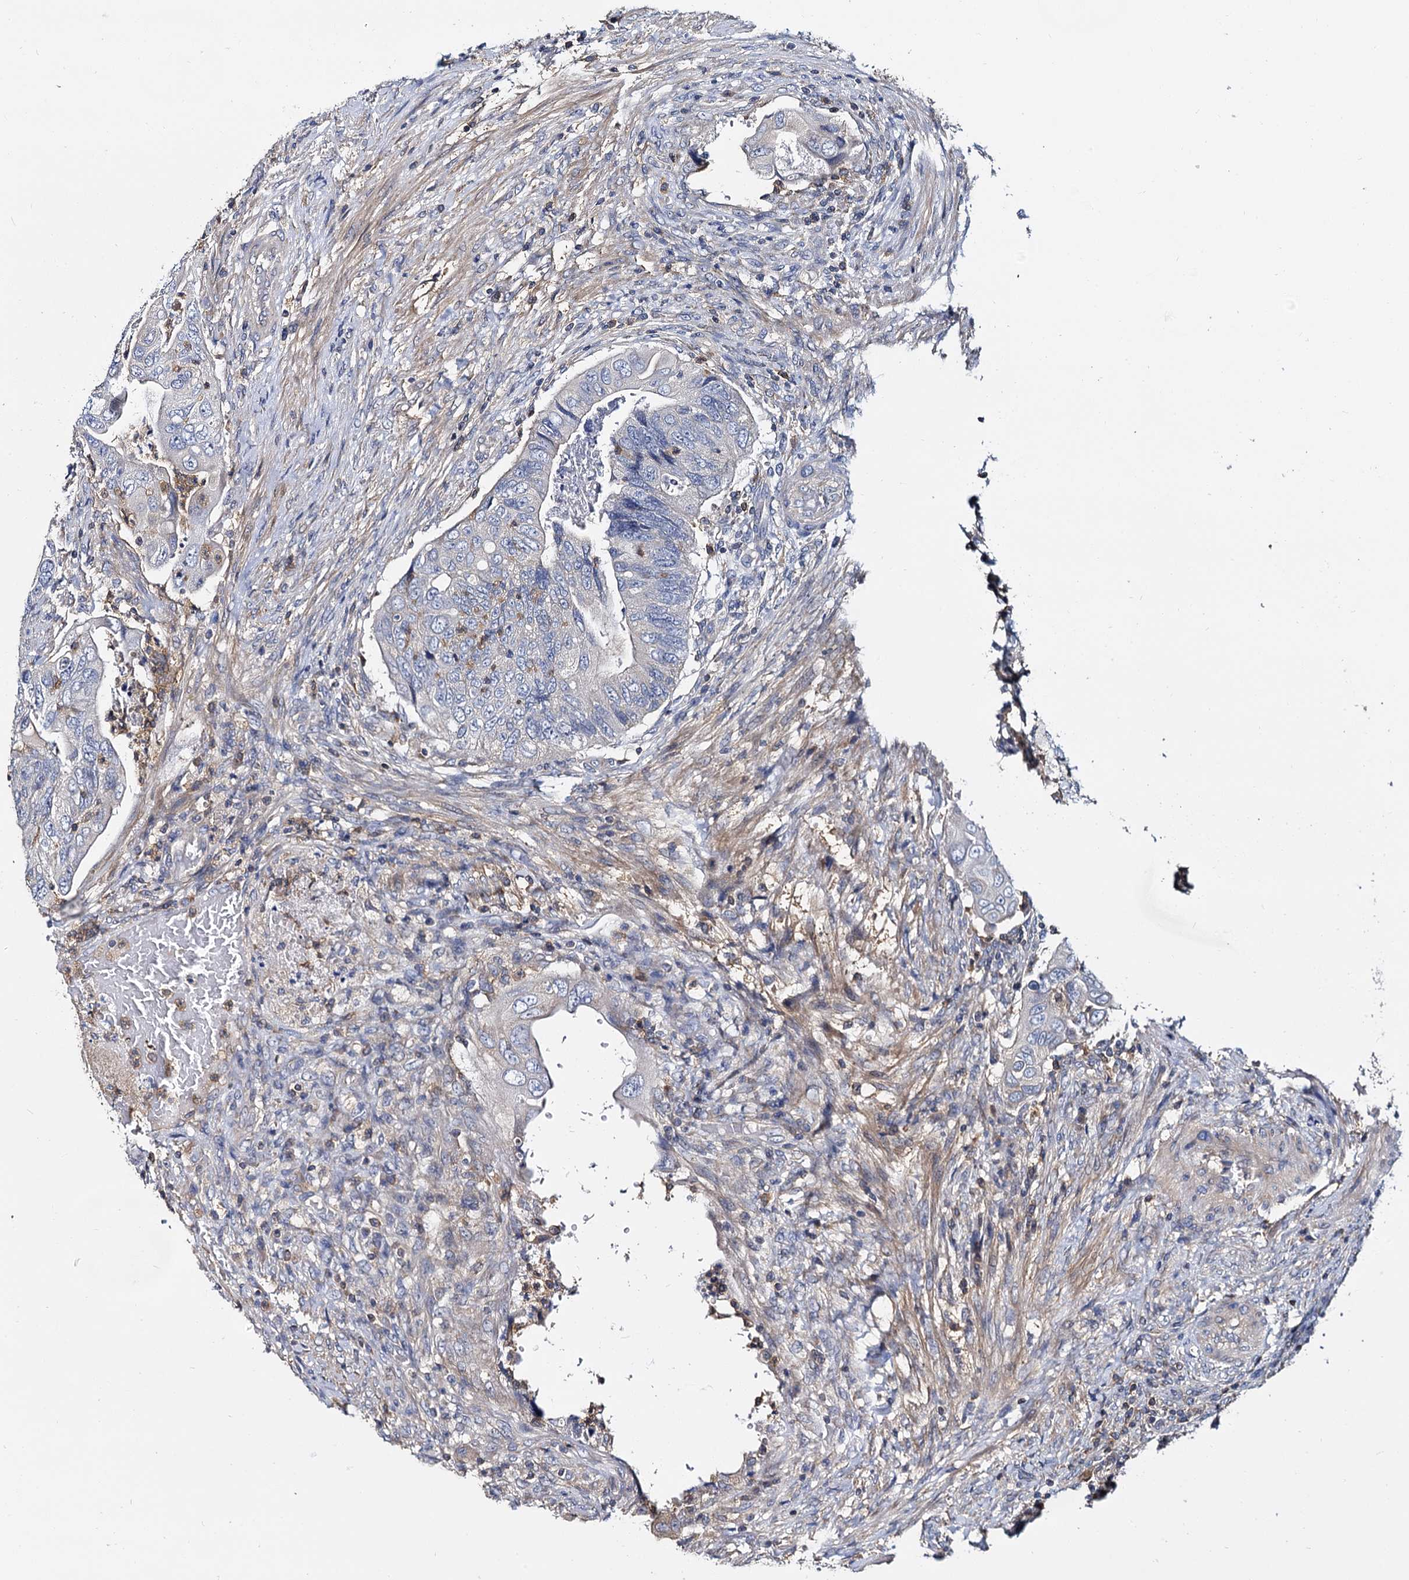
{"staining": {"intensity": "negative", "quantity": "none", "location": "none"}, "tissue": "colorectal cancer", "cell_type": "Tumor cells", "image_type": "cancer", "snomed": [{"axis": "morphology", "description": "Adenocarcinoma, NOS"}, {"axis": "topography", "description": "Rectum"}], "caption": "Tumor cells are negative for protein expression in human colorectal cancer (adenocarcinoma).", "gene": "ANKRD13A", "patient": {"sex": "male", "age": 63}}